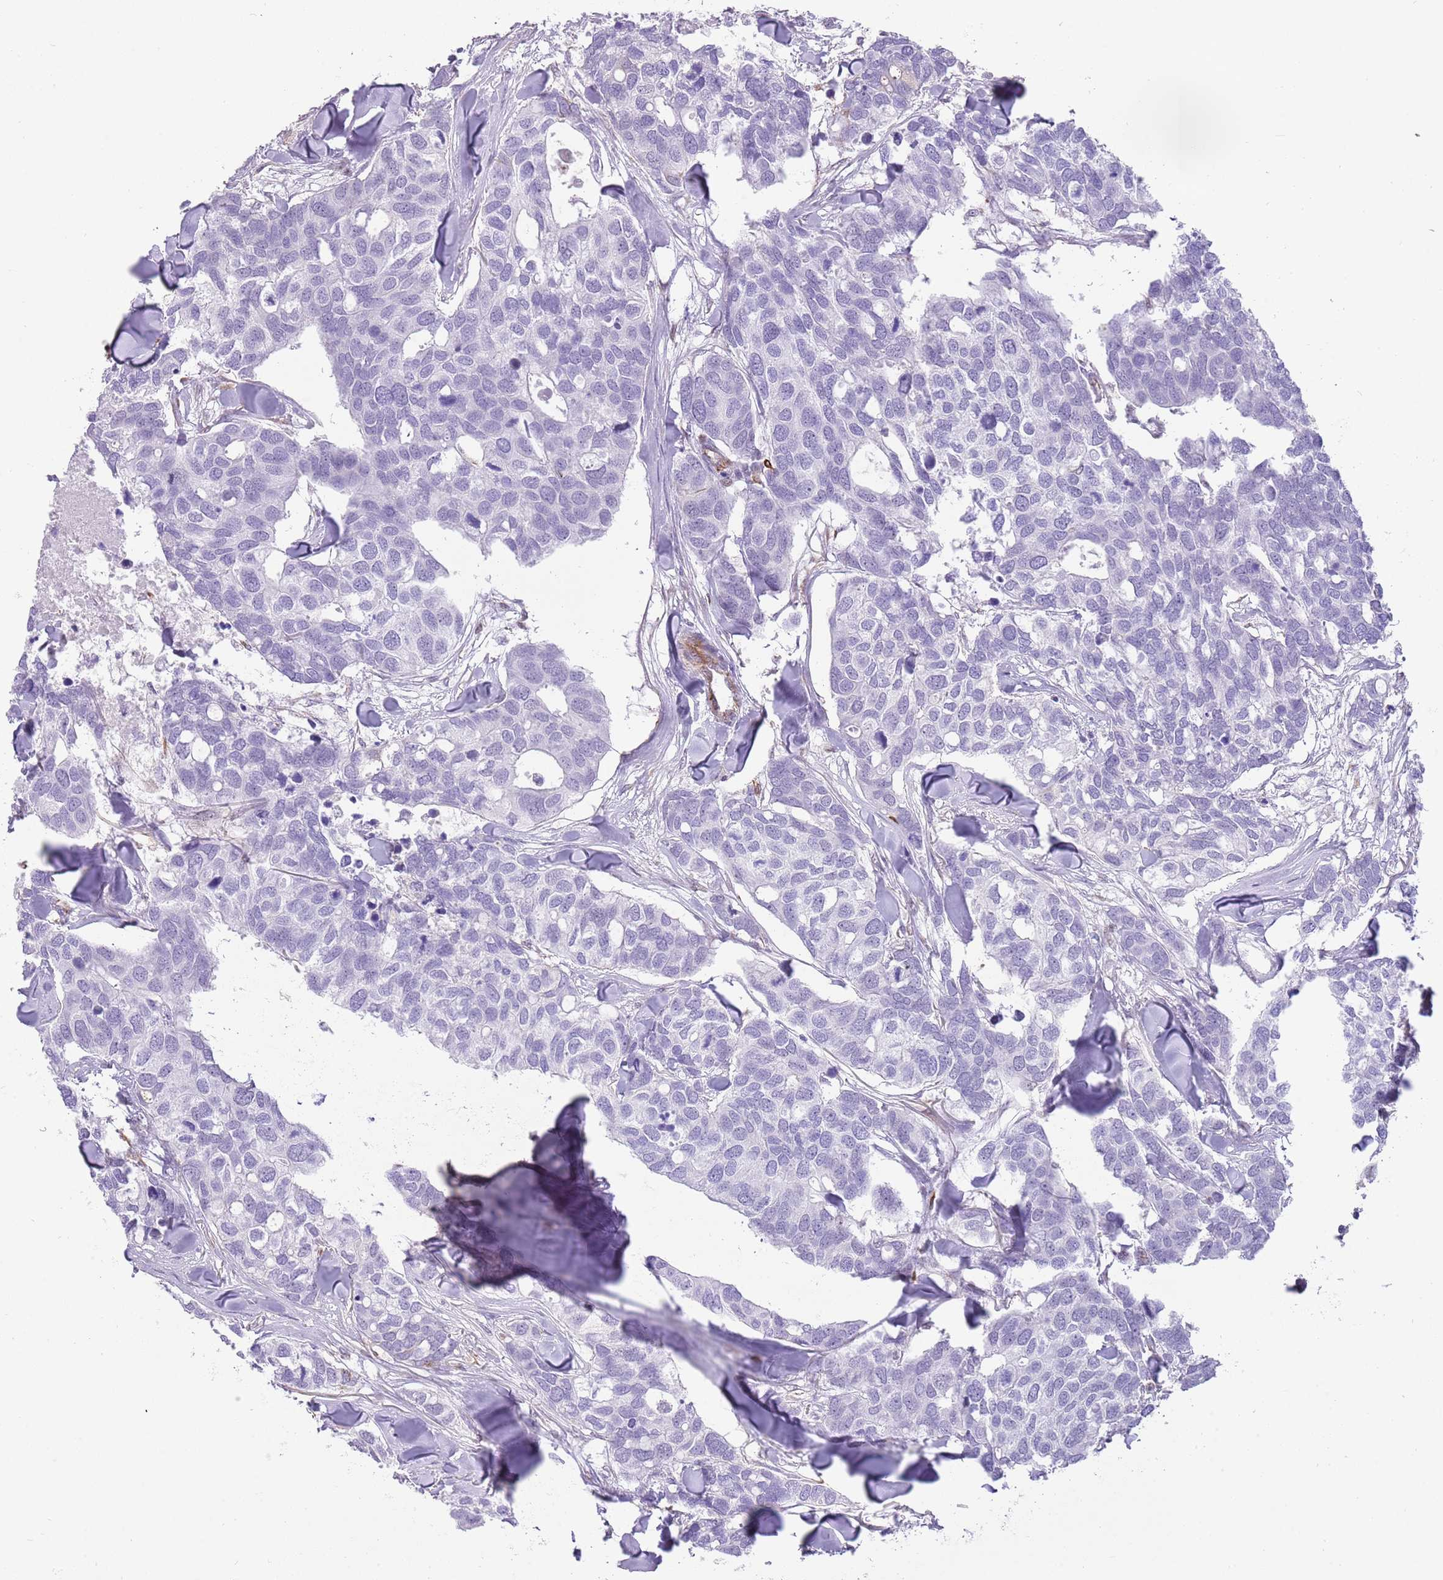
{"staining": {"intensity": "negative", "quantity": "none", "location": "none"}, "tissue": "breast cancer", "cell_type": "Tumor cells", "image_type": "cancer", "snomed": [{"axis": "morphology", "description": "Duct carcinoma"}, {"axis": "topography", "description": "Breast"}], "caption": "Immunohistochemistry (IHC) micrograph of neoplastic tissue: human breast cancer (infiltrating ductal carcinoma) stained with DAB exhibits no significant protein expression in tumor cells.", "gene": "NBPF3", "patient": {"sex": "female", "age": 83}}